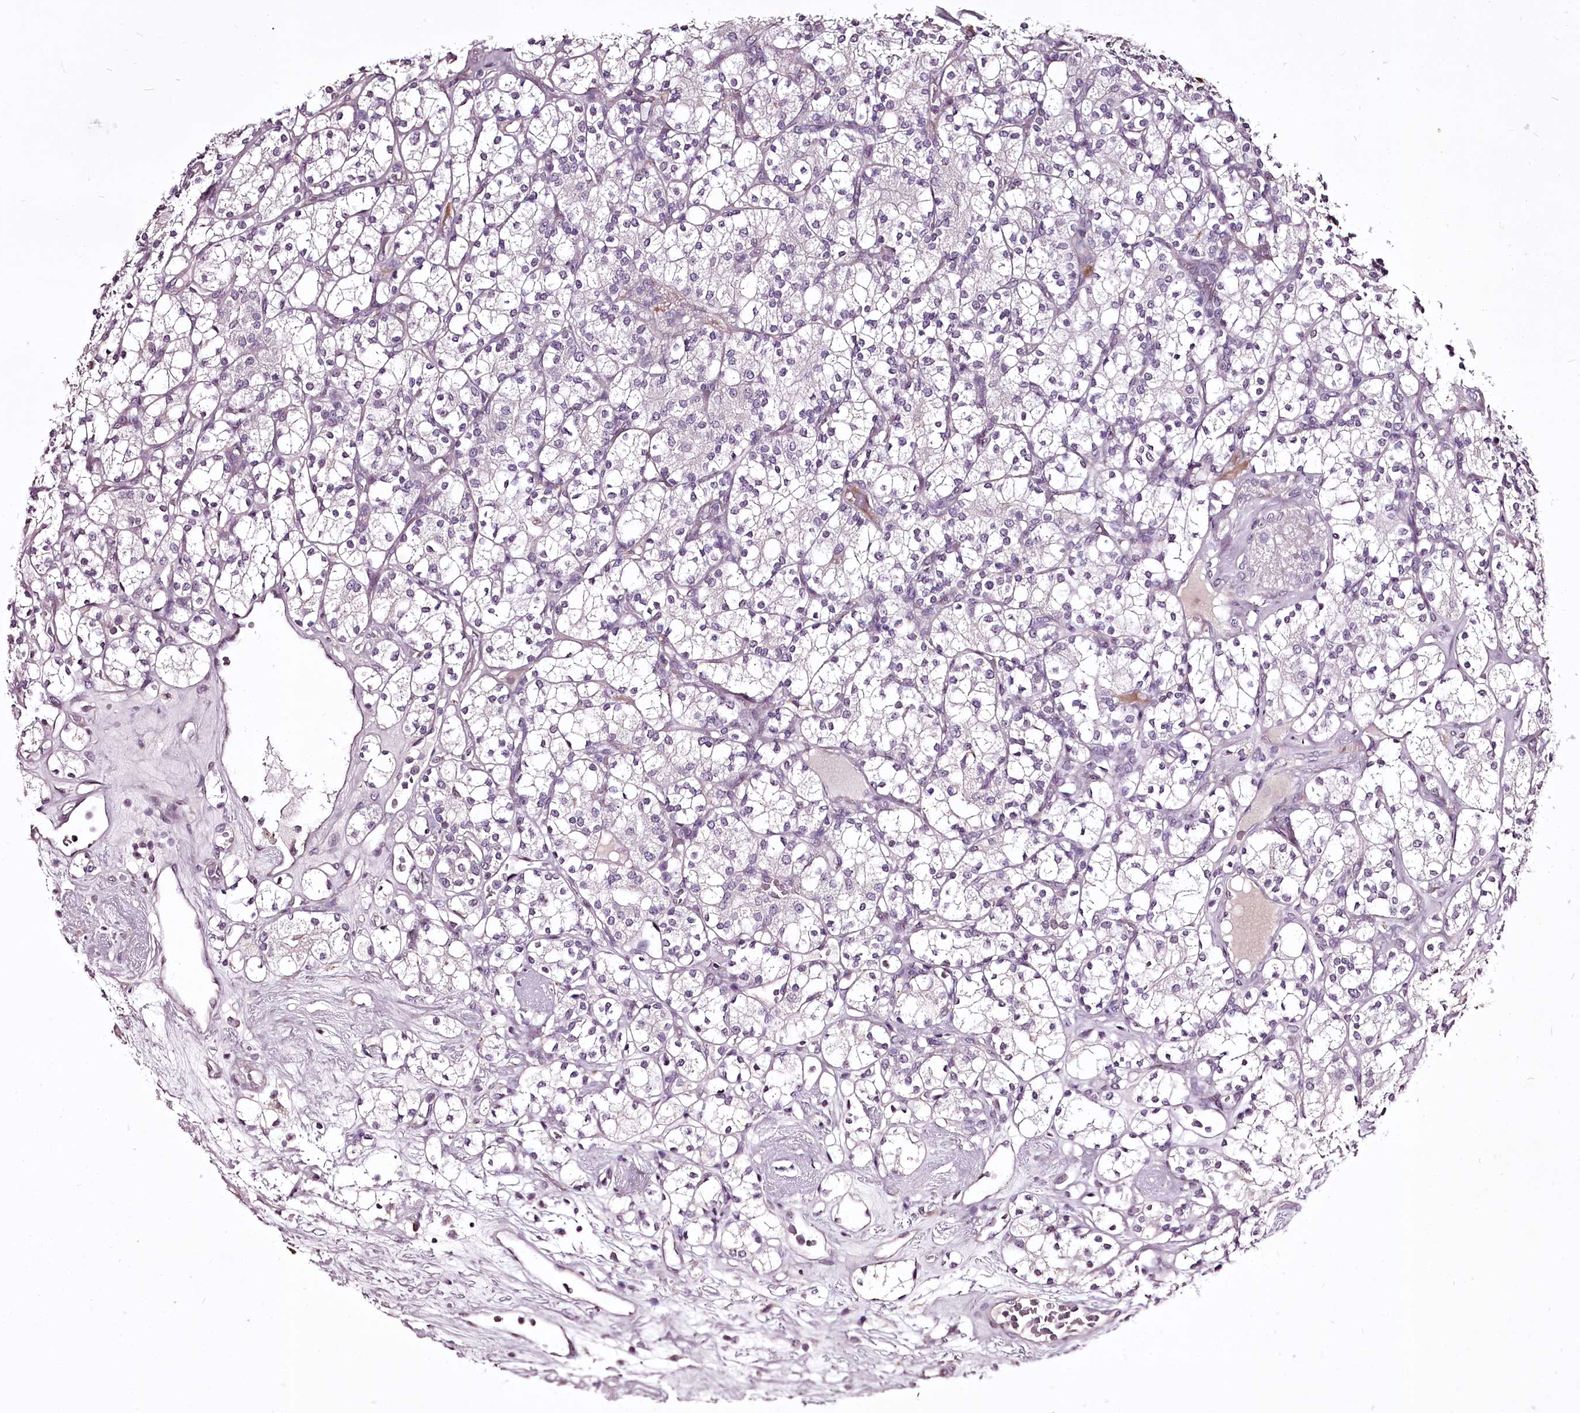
{"staining": {"intensity": "negative", "quantity": "none", "location": "none"}, "tissue": "renal cancer", "cell_type": "Tumor cells", "image_type": "cancer", "snomed": [{"axis": "morphology", "description": "Adenocarcinoma, NOS"}, {"axis": "topography", "description": "Kidney"}], "caption": "Immunohistochemistry of renal cancer (adenocarcinoma) shows no staining in tumor cells. The staining is performed using DAB (3,3'-diaminobenzidine) brown chromogen with nuclei counter-stained in using hematoxylin.", "gene": "C1orf56", "patient": {"sex": "male", "age": 77}}